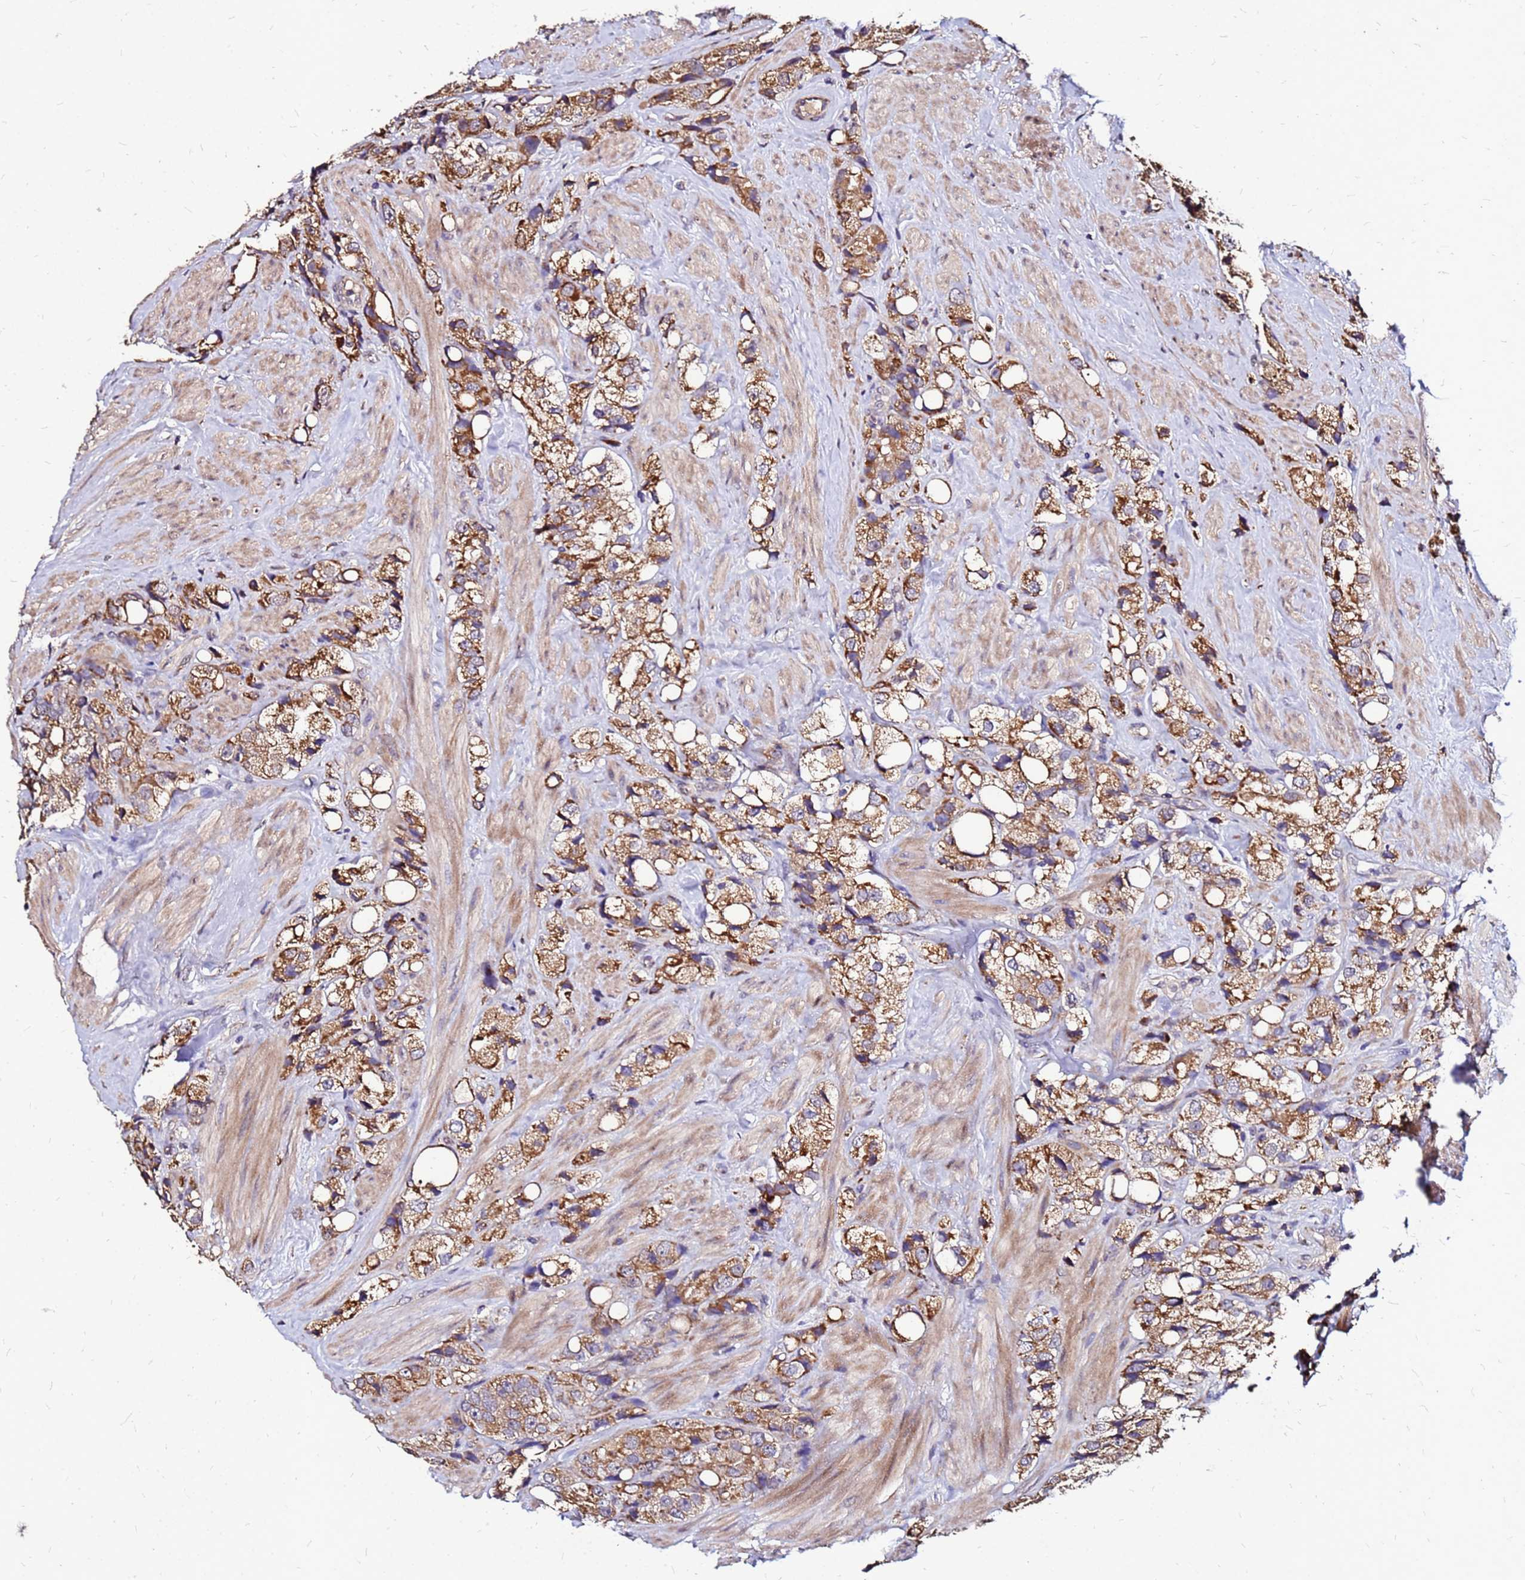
{"staining": {"intensity": "strong", "quantity": ">75%", "location": "cytoplasmic/membranous"}, "tissue": "prostate cancer", "cell_type": "Tumor cells", "image_type": "cancer", "snomed": [{"axis": "morphology", "description": "Adenocarcinoma, NOS"}, {"axis": "topography", "description": "Prostate"}], "caption": "Tumor cells show high levels of strong cytoplasmic/membranous positivity in about >75% of cells in prostate cancer.", "gene": "ARHGEF5", "patient": {"sex": "male", "age": 79}}